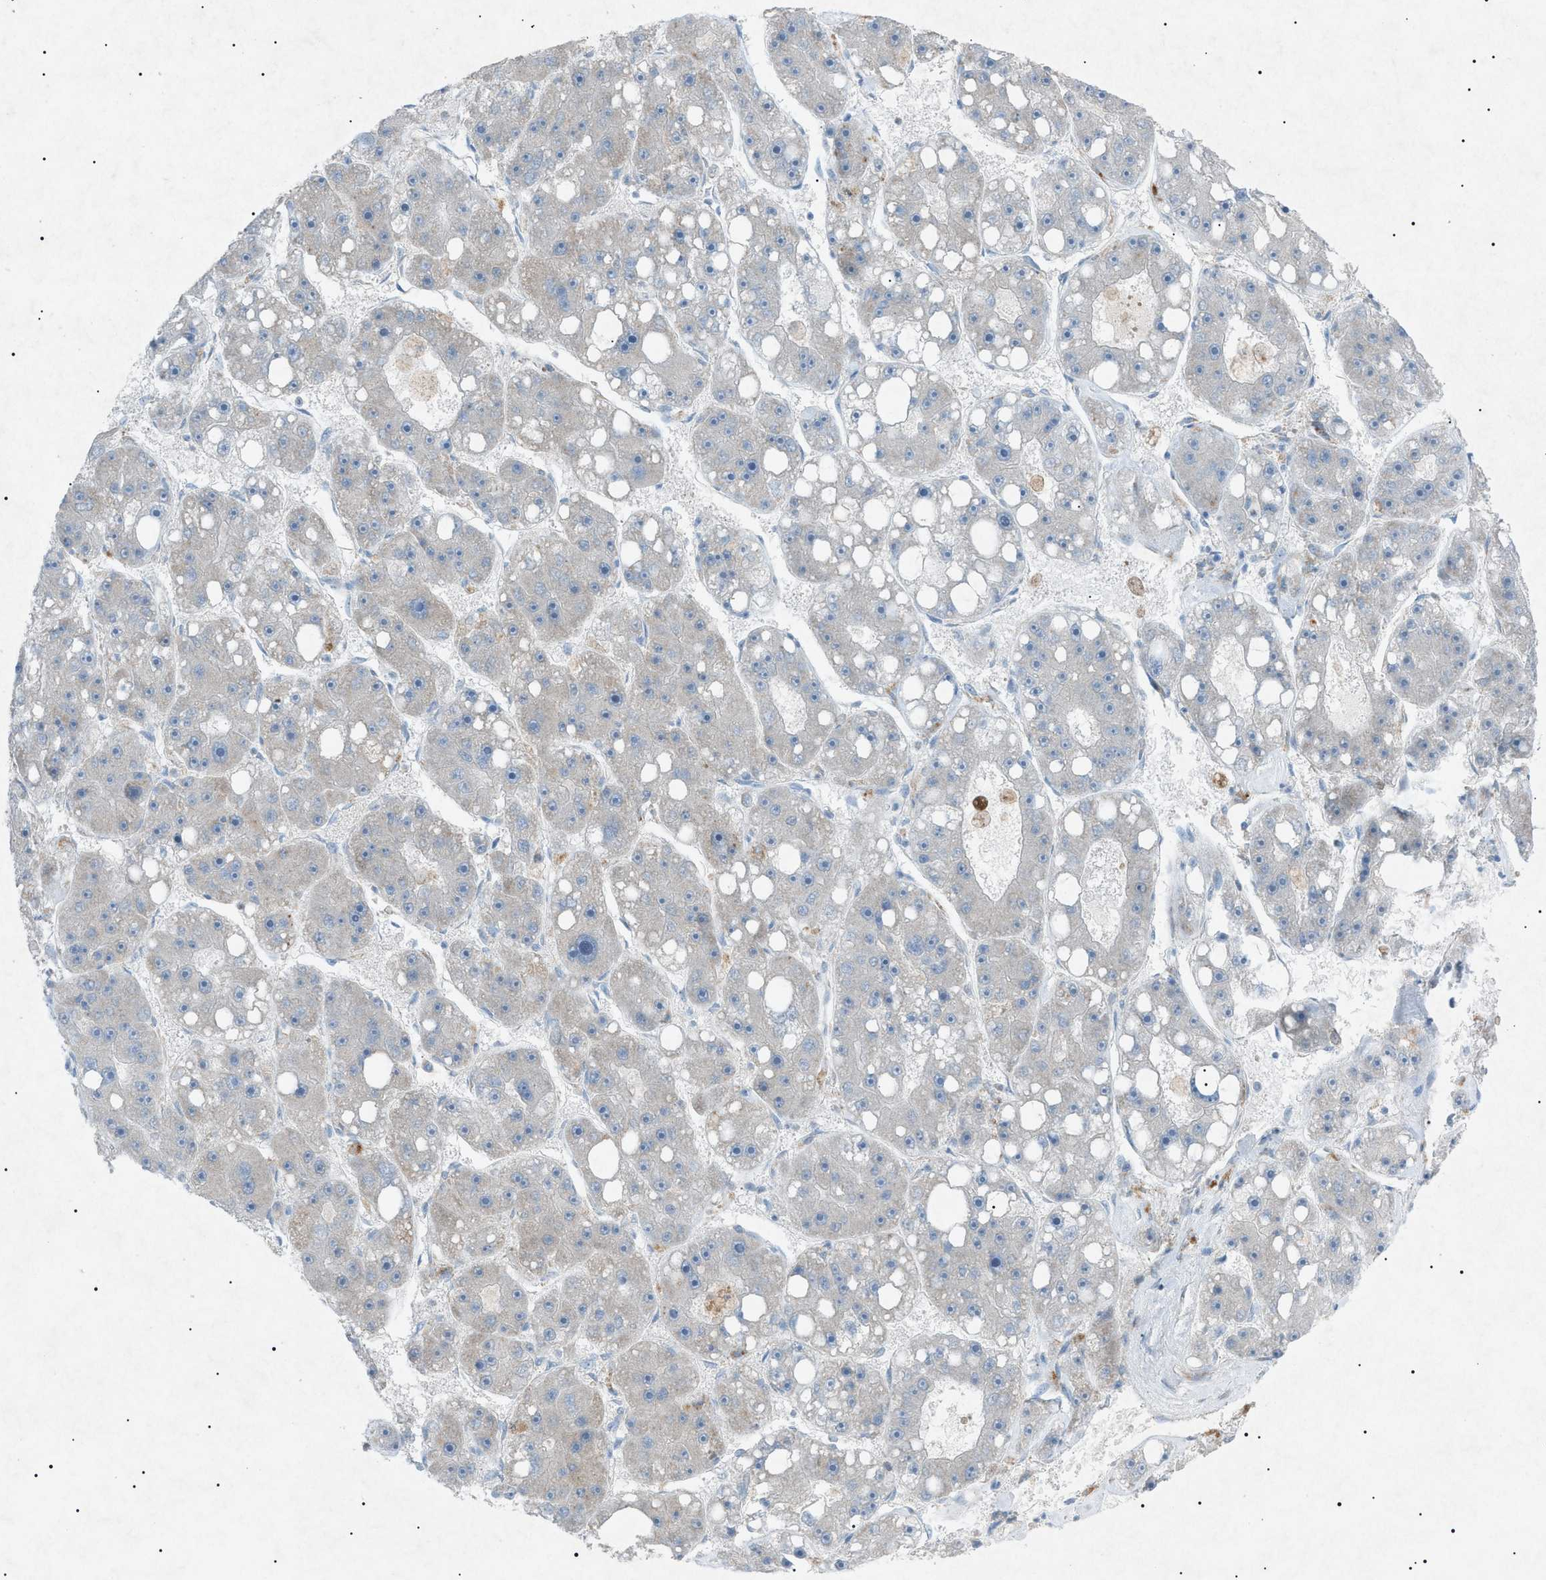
{"staining": {"intensity": "negative", "quantity": "none", "location": "none"}, "tissue": "liver cancer", "cell_type": "Tumor cells", "image_type": "cancer", "snomed": [{"axis": "morphology", "description": "Carcinoma, Hepatocellular, NOS"}, {"axis": "topography", "description": "Liver"}], "caption": "Tumor cells show no significant staining in hepatocellular carcinoma (liver).", "gene": "BTK", "patient": {"sex": "female", "age": 61}}